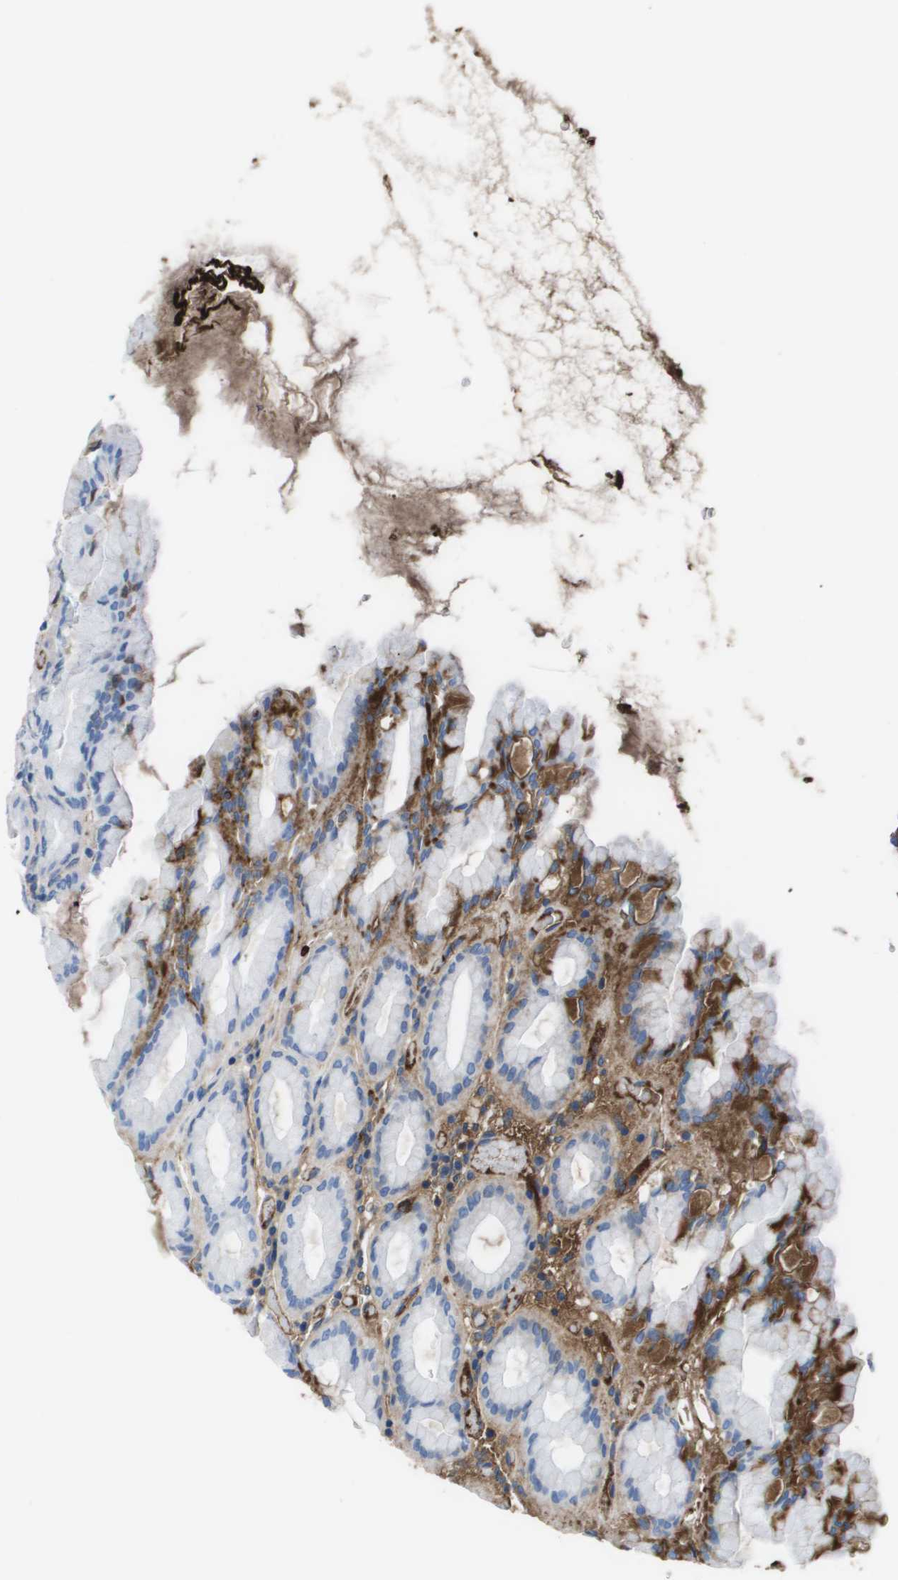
{"staining": {"intensity": "moderate", "quantity": "<25%", "location": "cytoplasmic/membranous"}, "tissue": "stomach", "cell_type": "Glandular cells", "image_type": "normal", "snomed": [{"axis": "morphology", "description": "Normal tissue, NOS"}, {"axis": "topography", "description": "Stomach, upper"}], "caption": "The image displays staining of unremarkable stomach, revealing moderate cytoplasmic/membranous protein staining (brown color) within glandular cells. (DAB (3,3'-diaminobenzidine) = brown stain, brightfield microscopy at high magnification).", "gene": "VTN", "patient": {"sex": "male", "age": 68}}